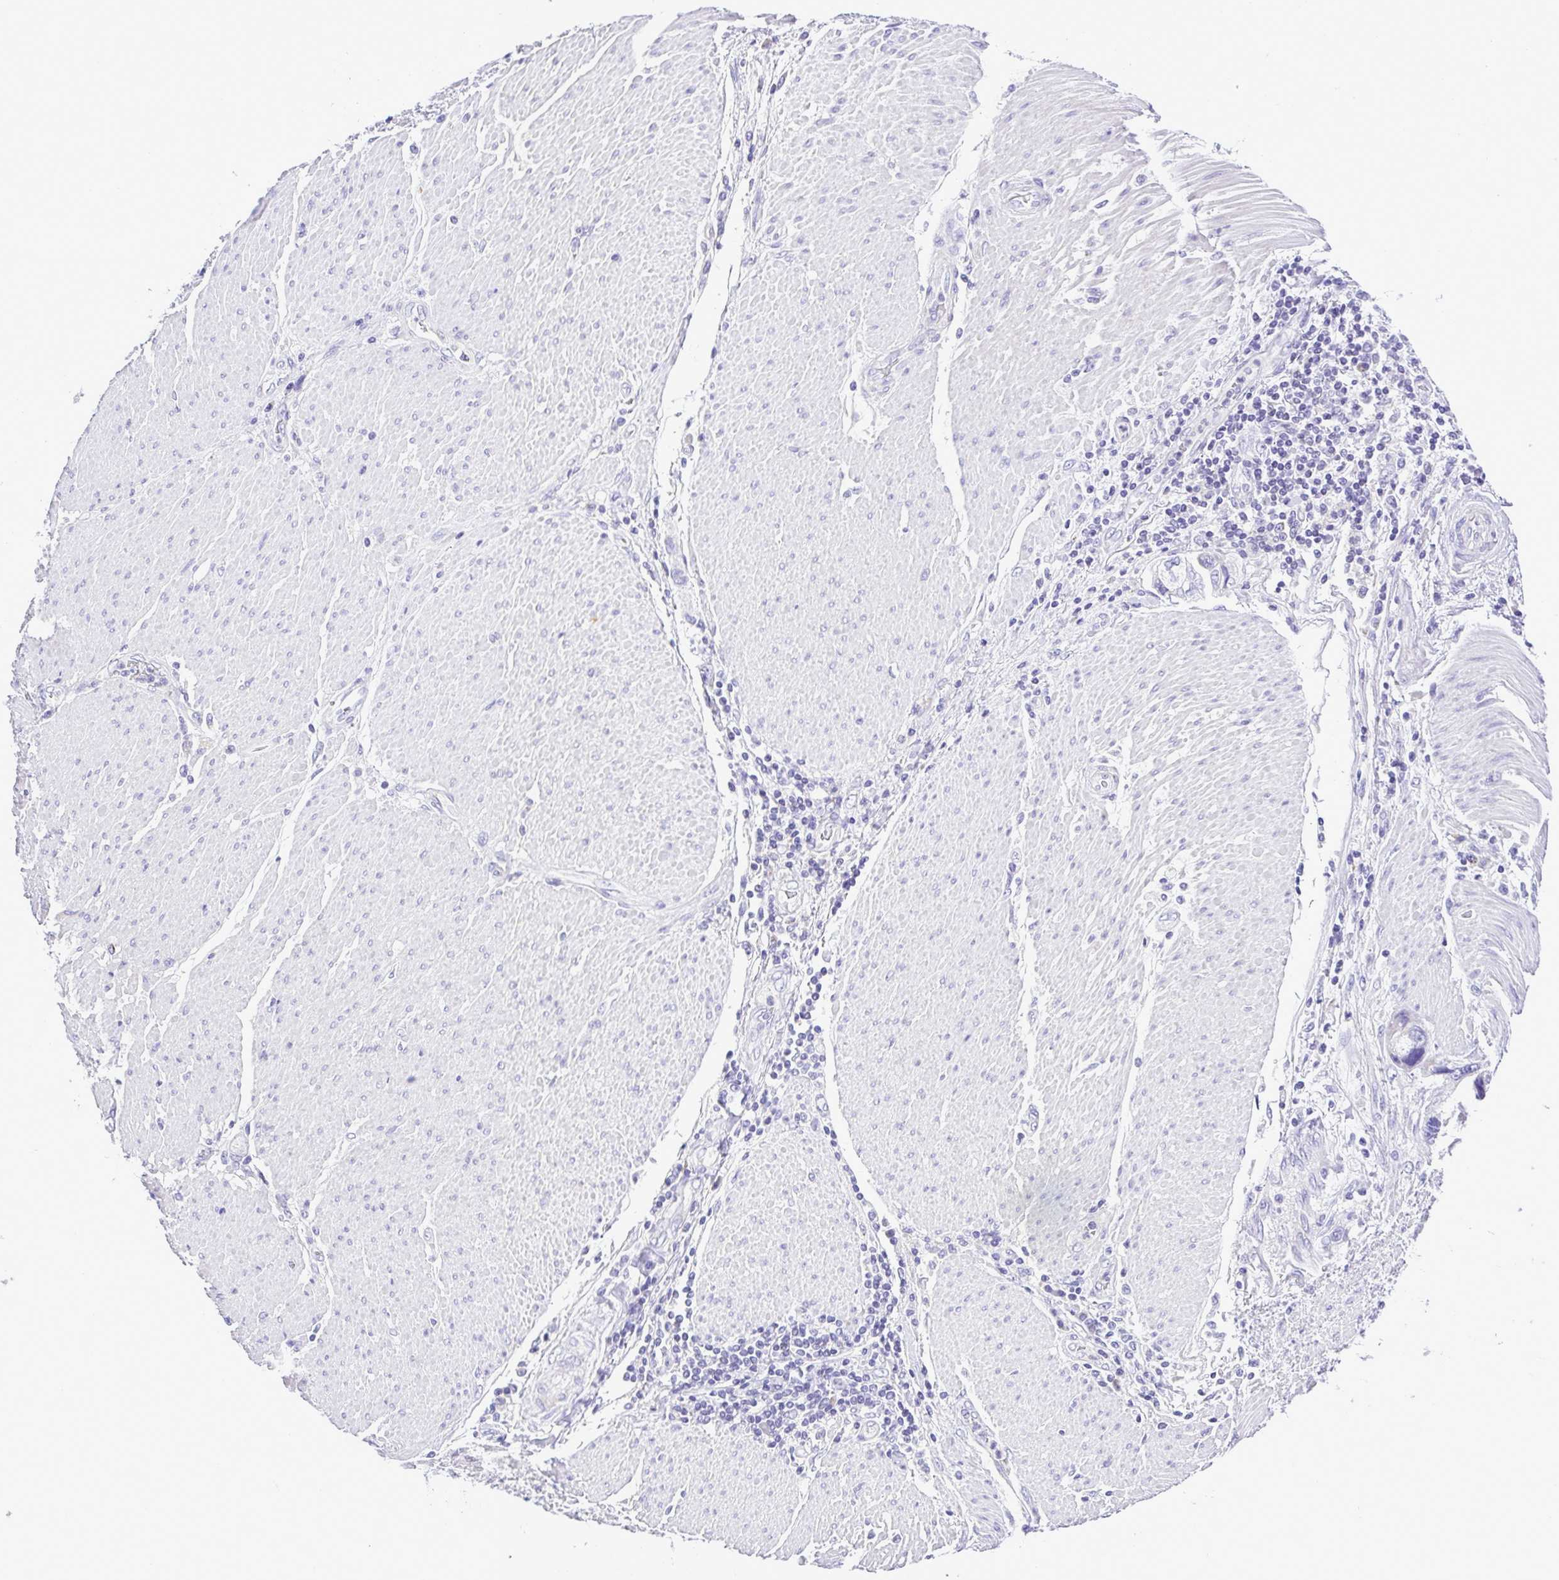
{"staining": {"intensity": "negative", "quantity": "none", "location": "none"}, "tissue": "stomach cancer", "cell_type": "Tumor cells", "image_type": "cancer", "snomed": [{"axis": "morphology", "description": "Adenocarcinoma, NOS"}, {"axis": "topography", "description": "Pancreas"}, {"axis": "topography", "description": "Stomach, upper"}], "caption": "The micrograph reveals no significant expression in tumor cells of stomach cancer (adenocarcinoma).", "gene": "SYT1", "patient": {"sex": "male", "age": 77}}